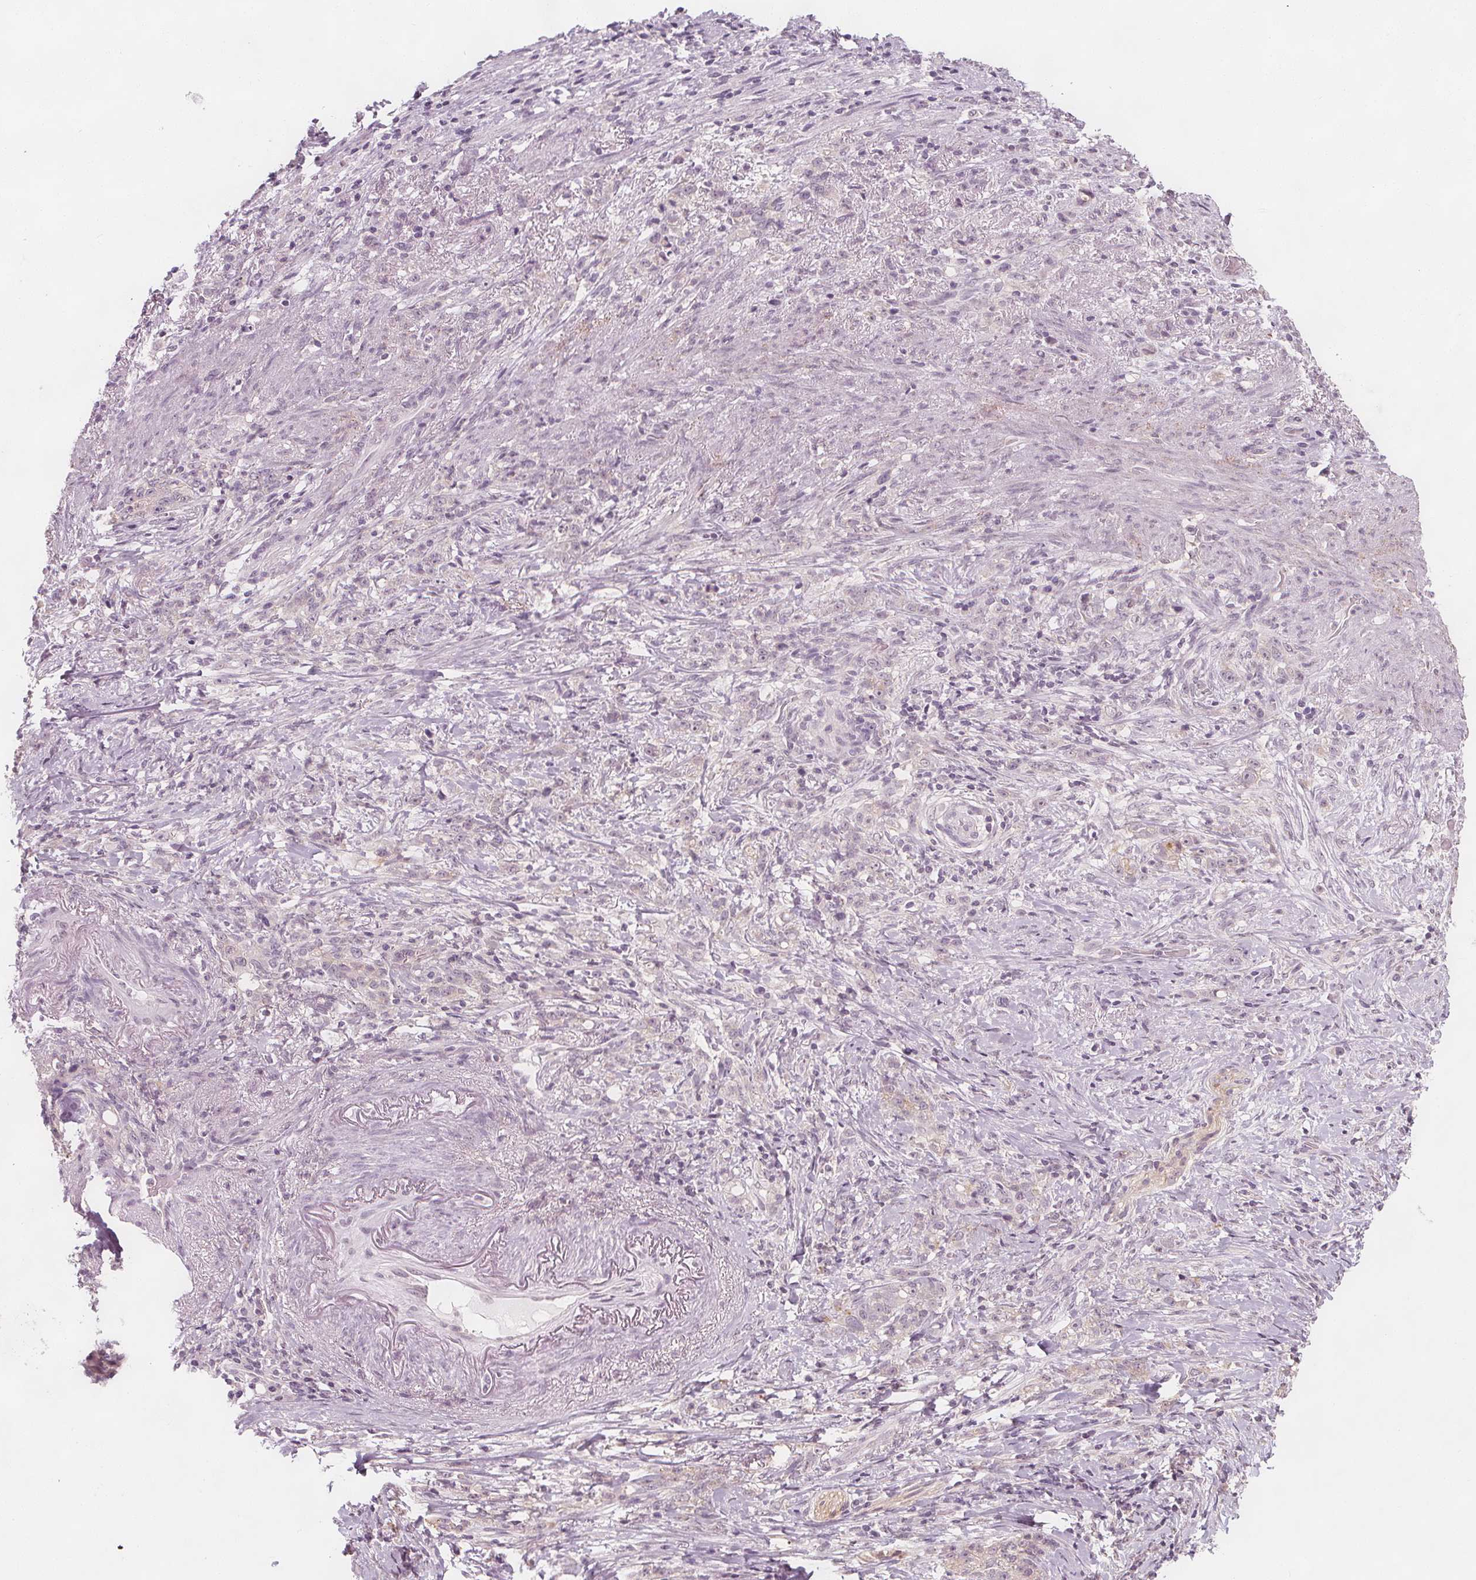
{"staining": {"intensity": "negative", "quantity": "none", "location": "none"}, "tissue": "stomach cancer", "cell_type": "Tumor cells", "image_type": "cancer", "snomed": [{"axis": "morphology", "description": "Adenocarcinoma, NOS"}, {"axis": "topography", "description": "Stomach, lower"}], "caption": "Immunohistochemical staining of human stomach adenocarcinoma shows no significant positivity in tumor cells.", "gene": "C1orf167", "patient": {"sex": "male", "age": 88}}